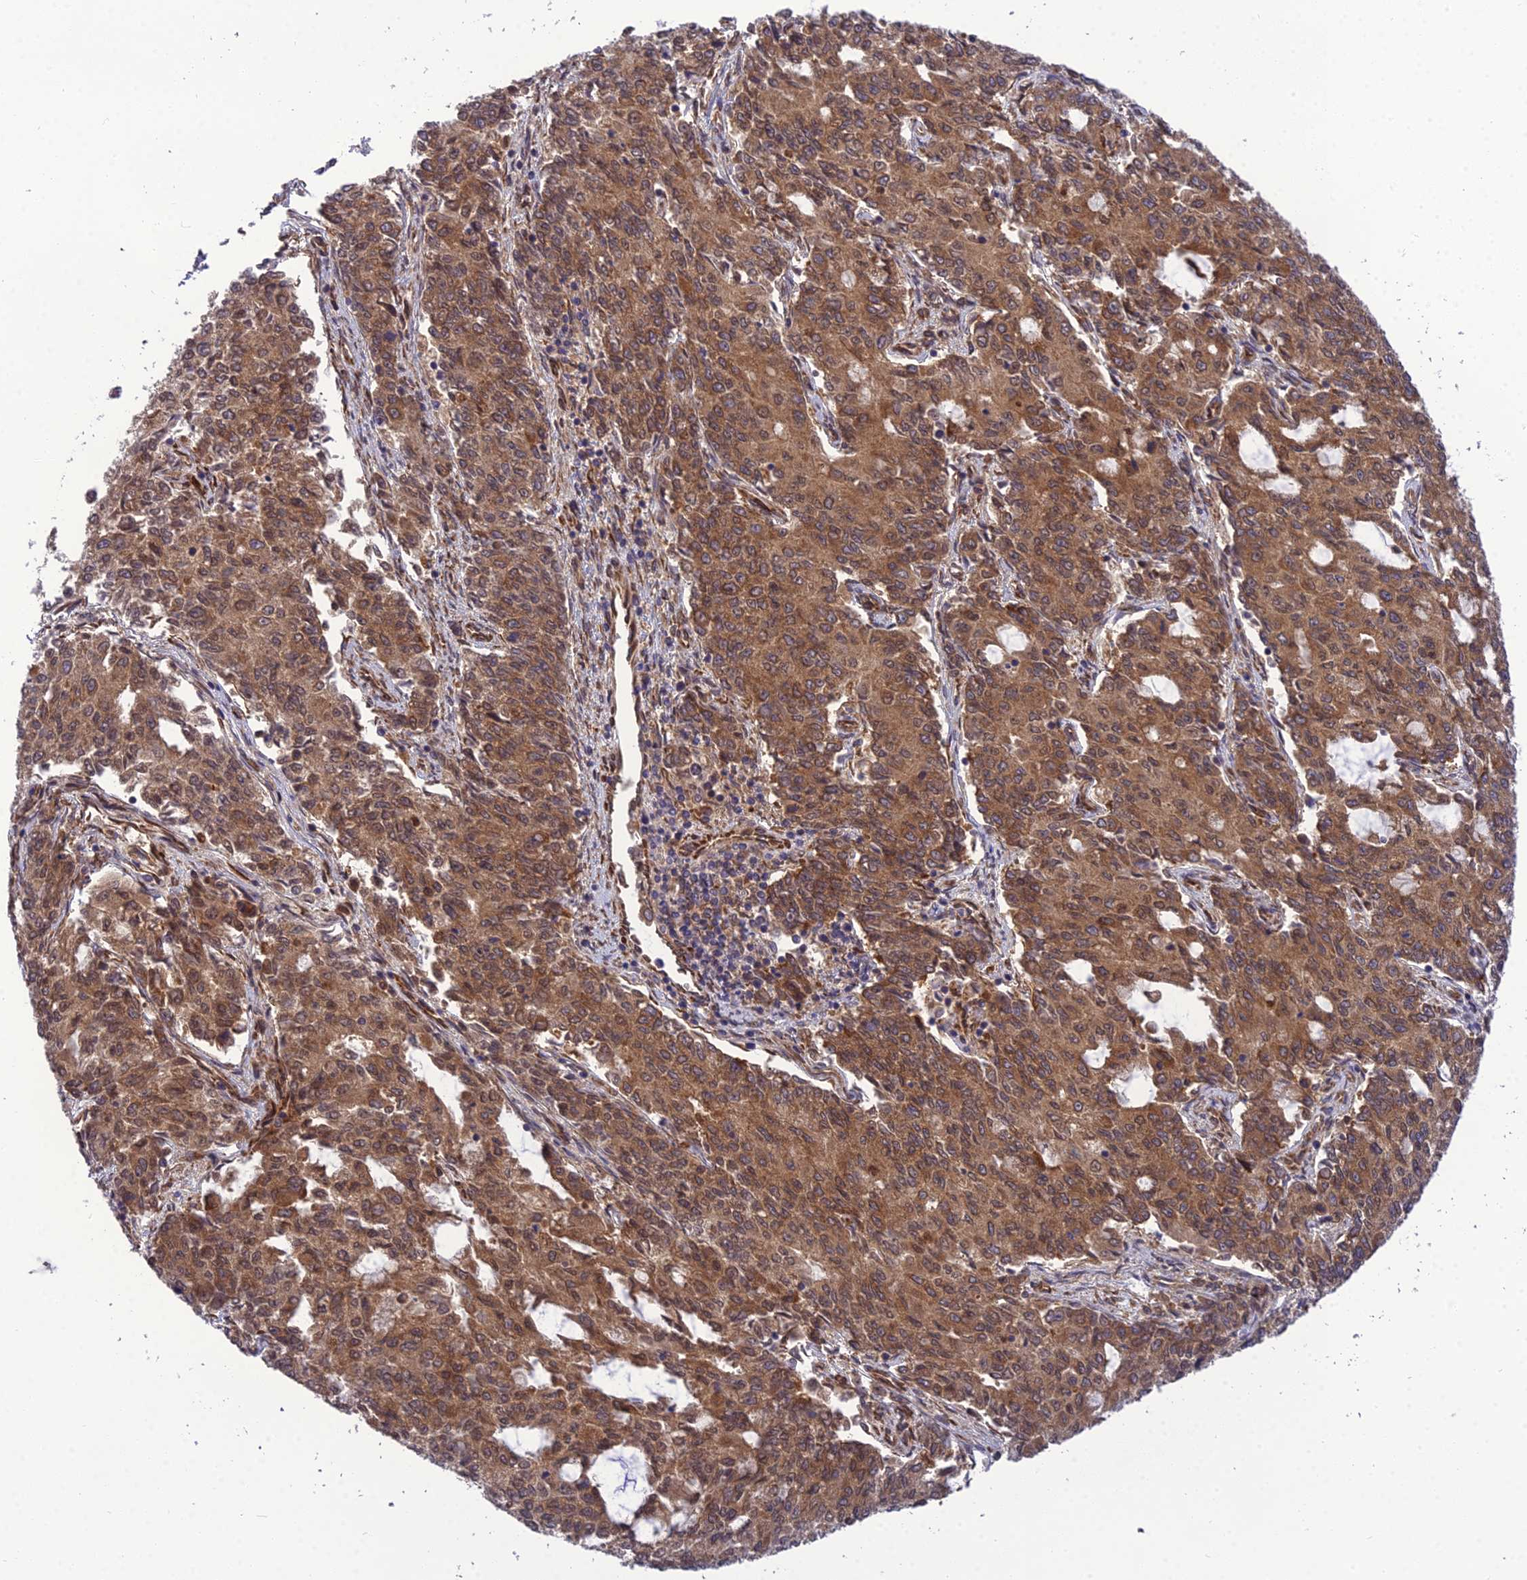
{"staining": {"intensity": "strong", "quantity": ">75%", "location": "cytoplasmic/membranous"}, "tissue": "endometrial cancer", "cell_type": "Tumor cells", "image_type": "cancer", "snomed": [{"axis": "morphology", "description": "Adenocarcinoma, NOS"}, {"axis": "topography", "description": "Endometrium"}], "caption": "Protein staining exhibits strong cytoplasmic/membranous expression in about >75% of tumor cells in adenocarcinoma (endometrial).", "gene": "DHCR7", "patient": {"sex": "female", "age": 50}}